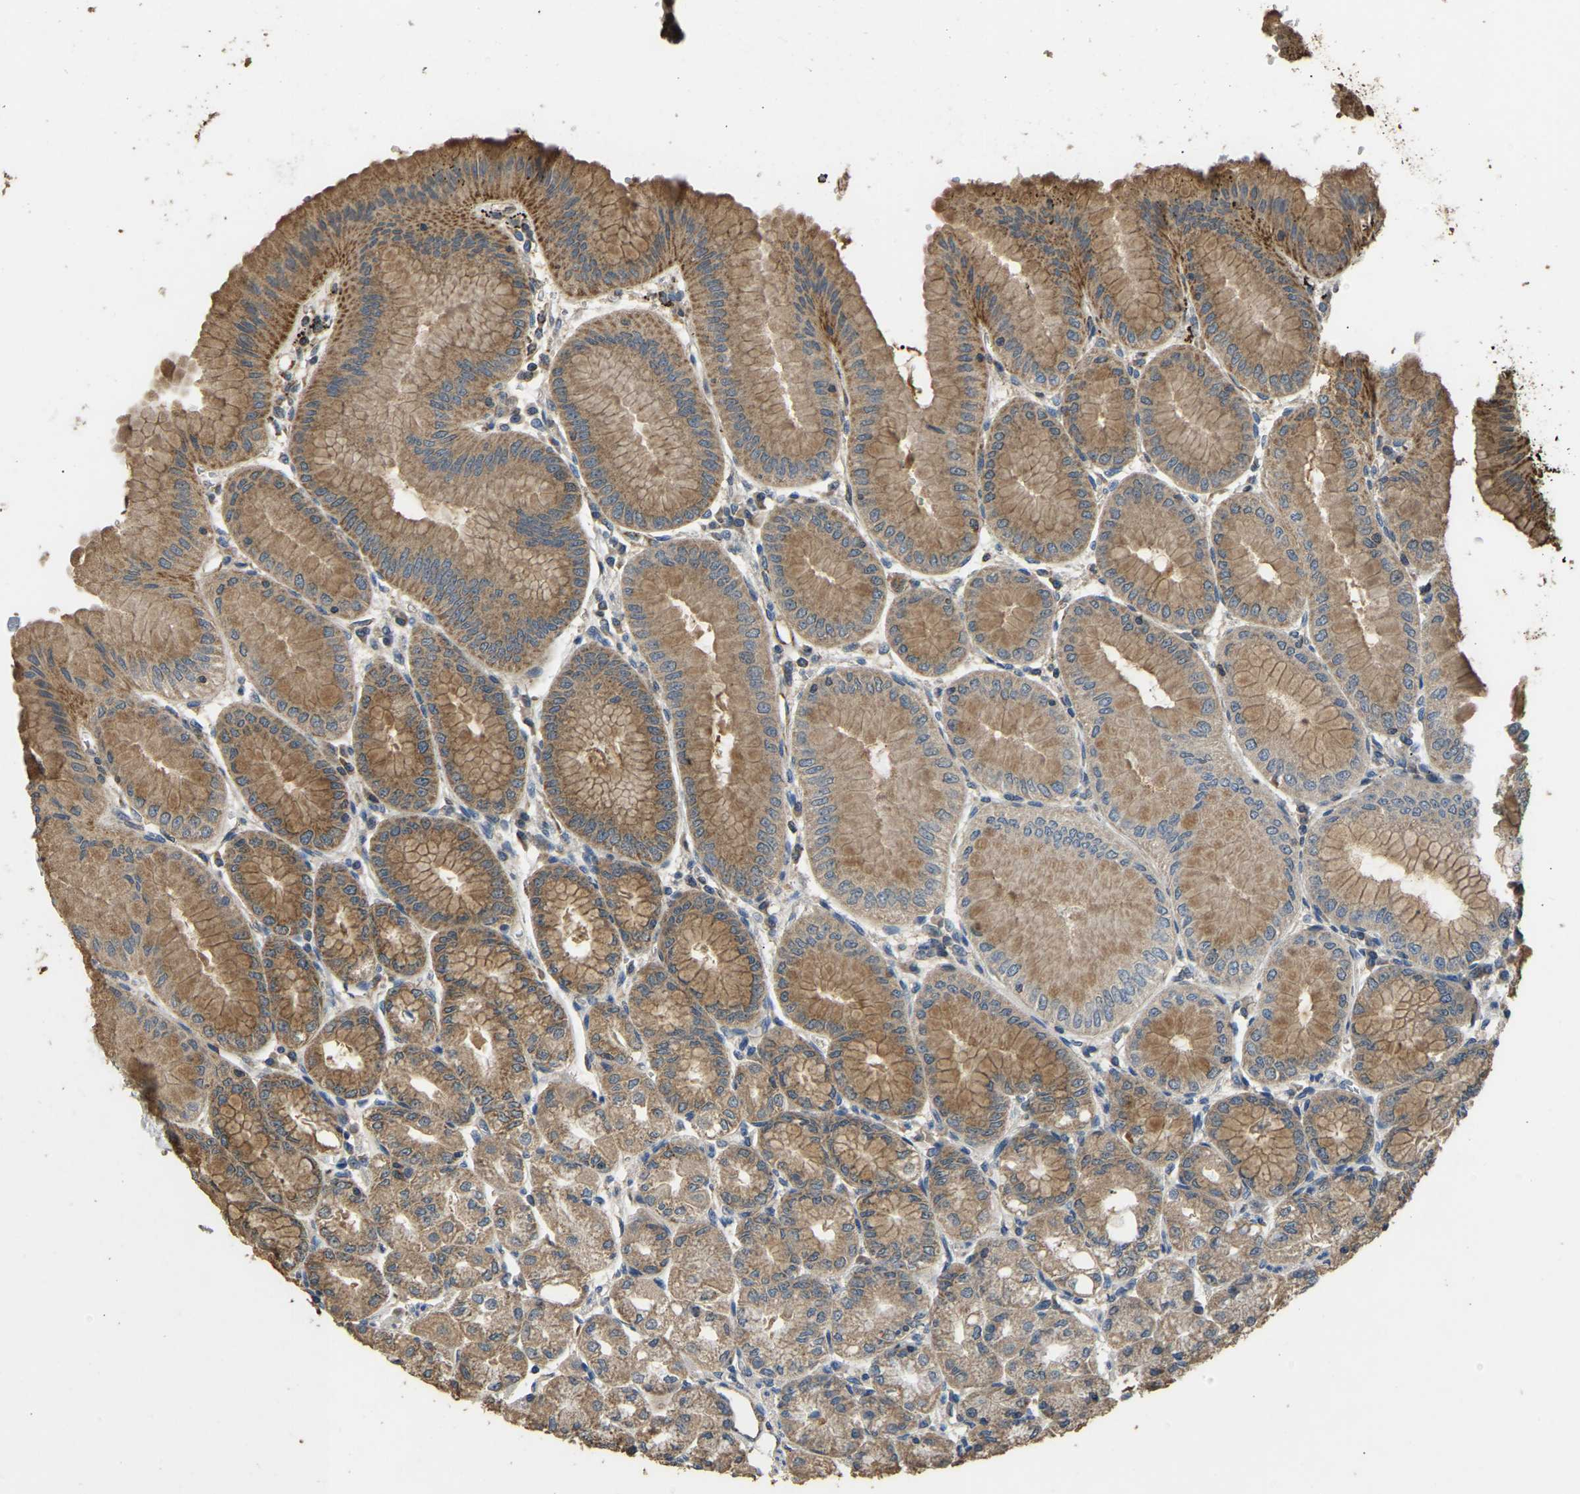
{"staining": {"intensity": "strong", "quantity": ">75%", "location": "cytoplasmic/membranous"}, "tissue": "stomach", "cell_type": "Glandular cells", "image_type": "normal", "snomed": [{"axis": "morphology", "description": "Normal tissue, NOS"}, {"axis": "topography", "description": "Stomach, lower"}], "caption": "The image displays a brown stain indicating the presence of a protein in the cytoplasmic/membranous of glandular cells in stomach.", "gene": "TUFM", "patient": {"sex": "male", "age": 71}}